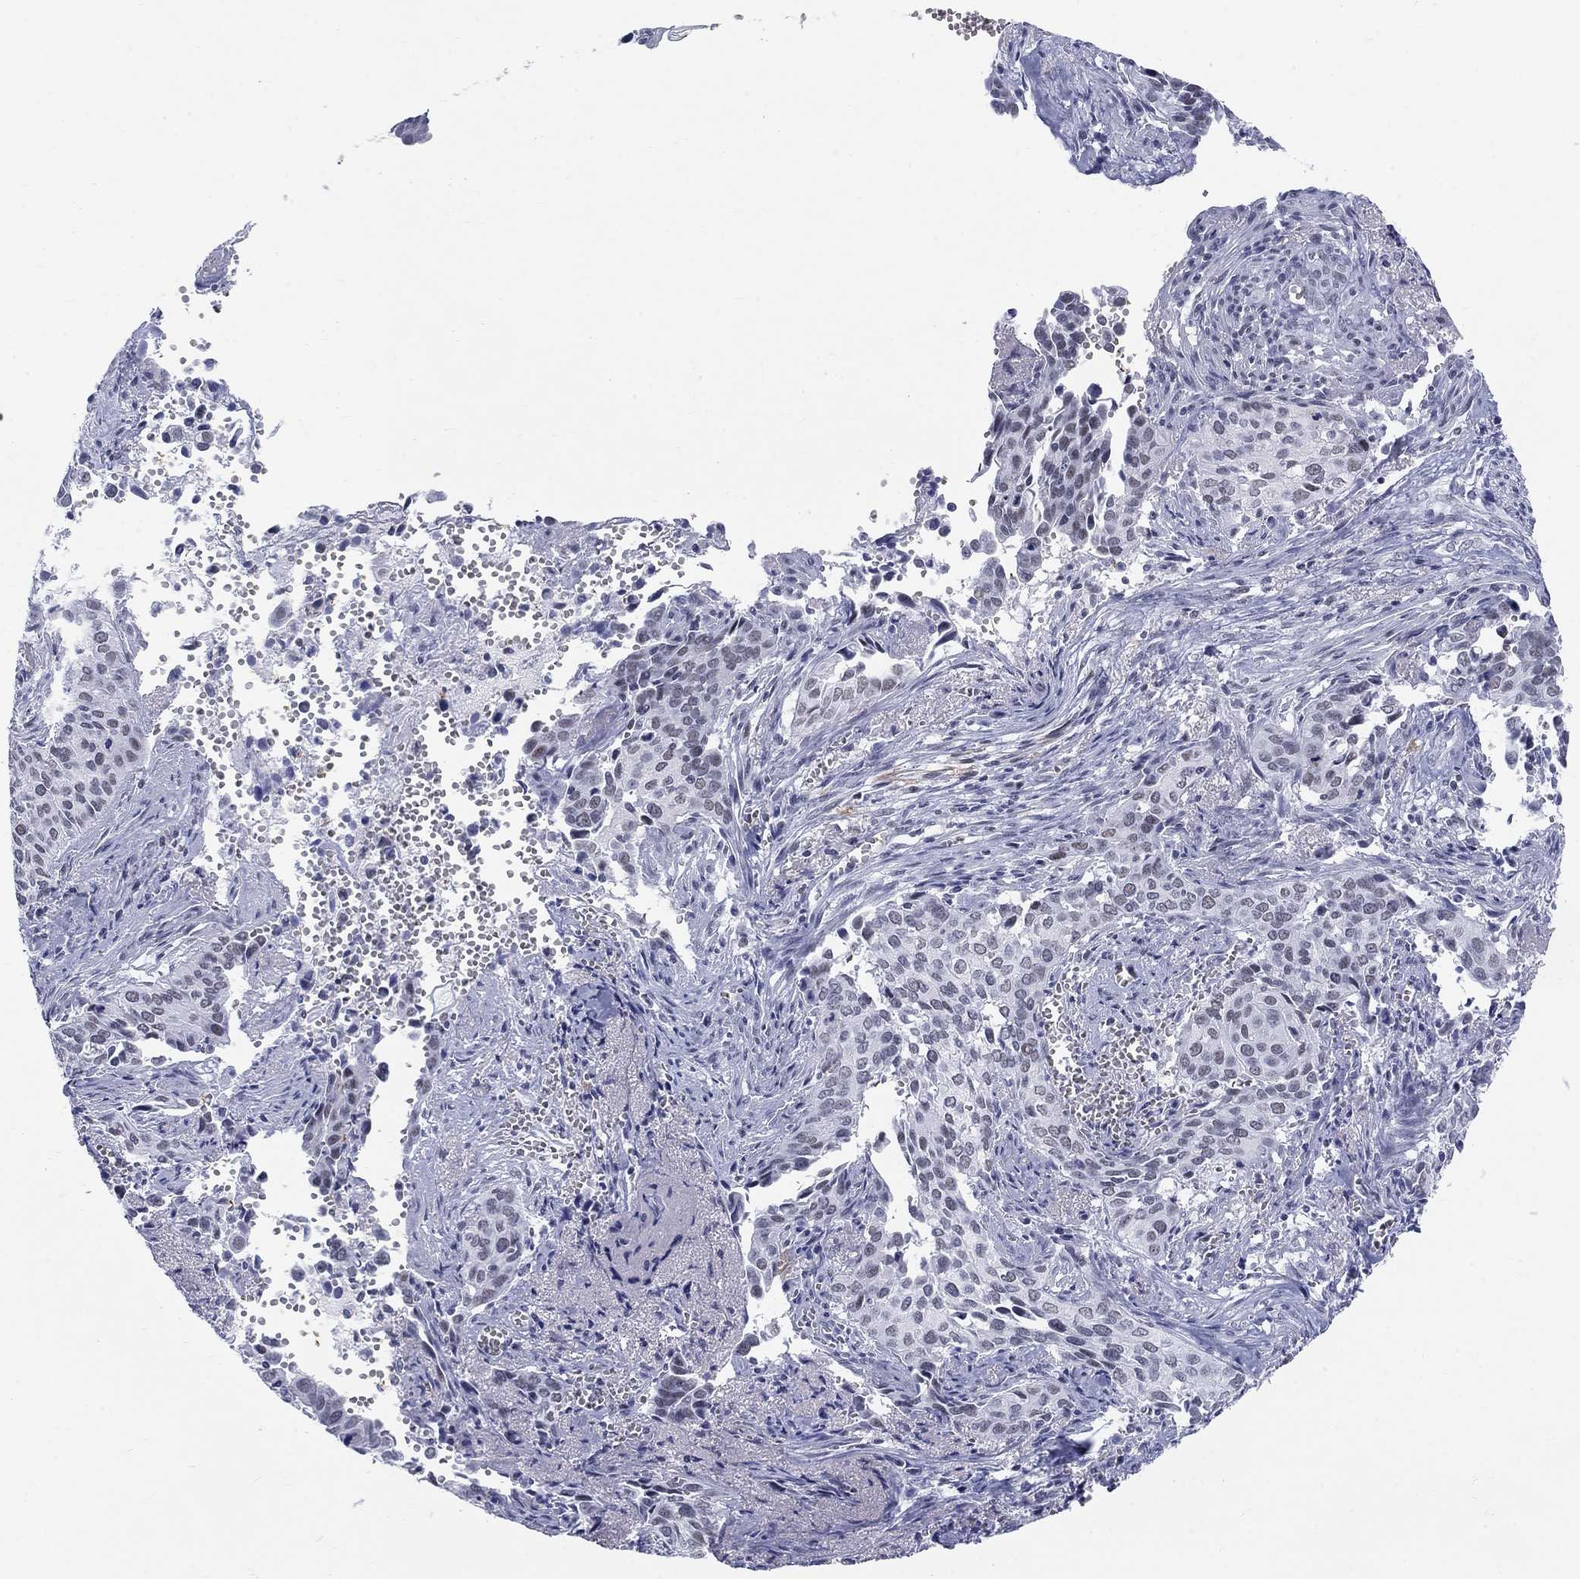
{"staining": {"intensity": "negative", "quantity": "none", "location": "none"}, "tissue": "cervical cancer", "cell_type": "Tumor cells", "image_type": "cancer", "snomed": [{"axis": "morphology", "description": "Squamous cell carcinoma, NOS"}, {"axis": "topography", "description": "Cervix"}], "caption": "Immunohistochemistry micrograph of human cervical cancer stained for a protein (brown), which reveals no positivity in tumor cells.", "gene": "DMTN", "patient": {"sex": "female", "age": 29}}